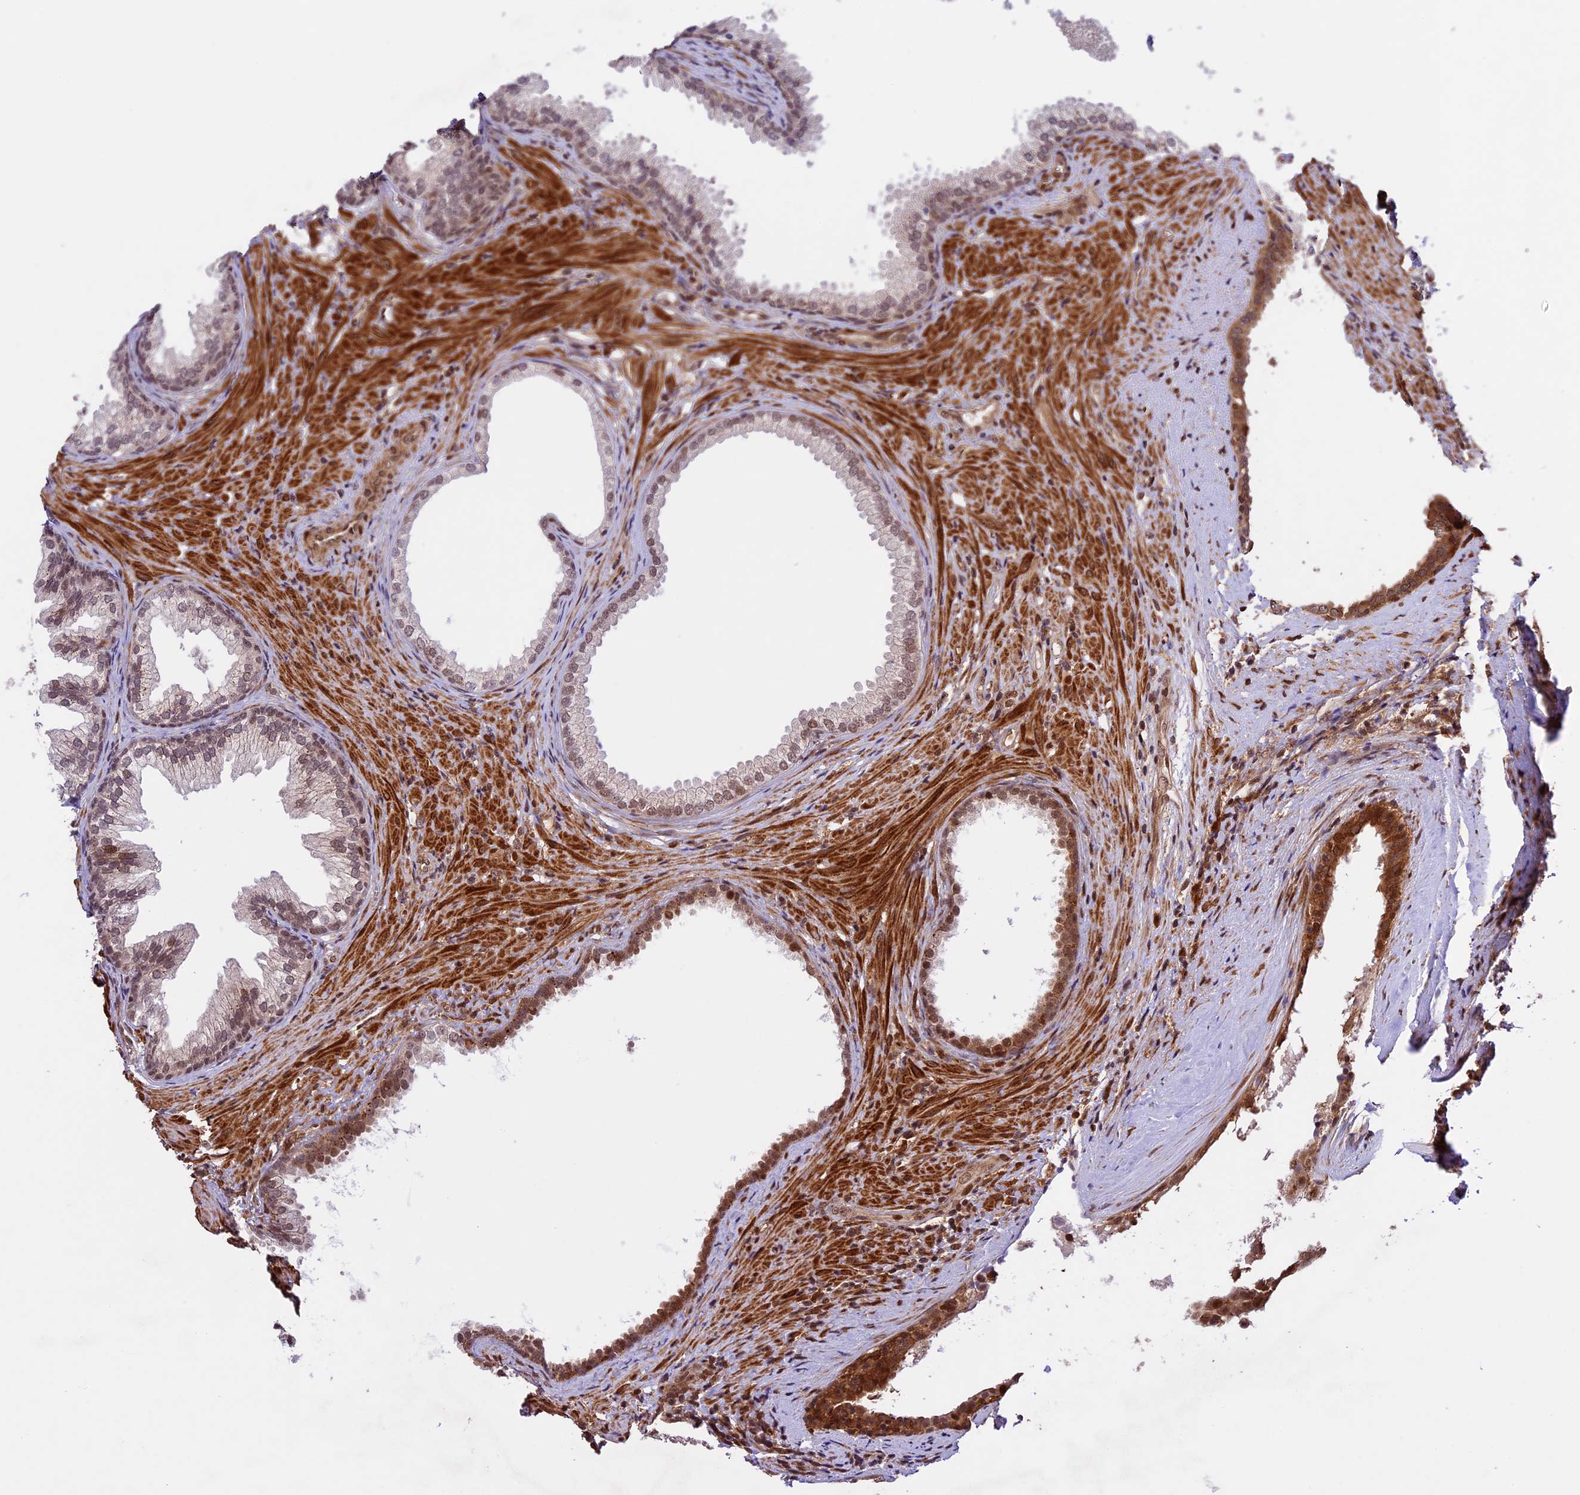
{"staining": {"intensity": "moderate", "quantity": "25%-75%", "location": "cytoplasmic/membranous,nuclear"}, "tissue": "prostate", "cell_type": "Glandular cells", "image_type": "normal", "snomed": [{"axis": "morphology", "description": "Normal tissue, NOS"}, {"axis": "topography", "description": "Prostate"}], "caption": "DAB (3,3'-diaminobenzidine) immunohistochemical staining of normal prostate exhibits moderate cytoplasmic/membranous,nuclear protein positivity in about 25%-75% of glandular cells. (Stains: DAB (3,3'-diaminobenzidine) in brown, nuclei in blue, Microscopy: brightfield microscopy at high magnification).", "gene": "DHX38", "patient": {"sex": "male", "age": 76}}